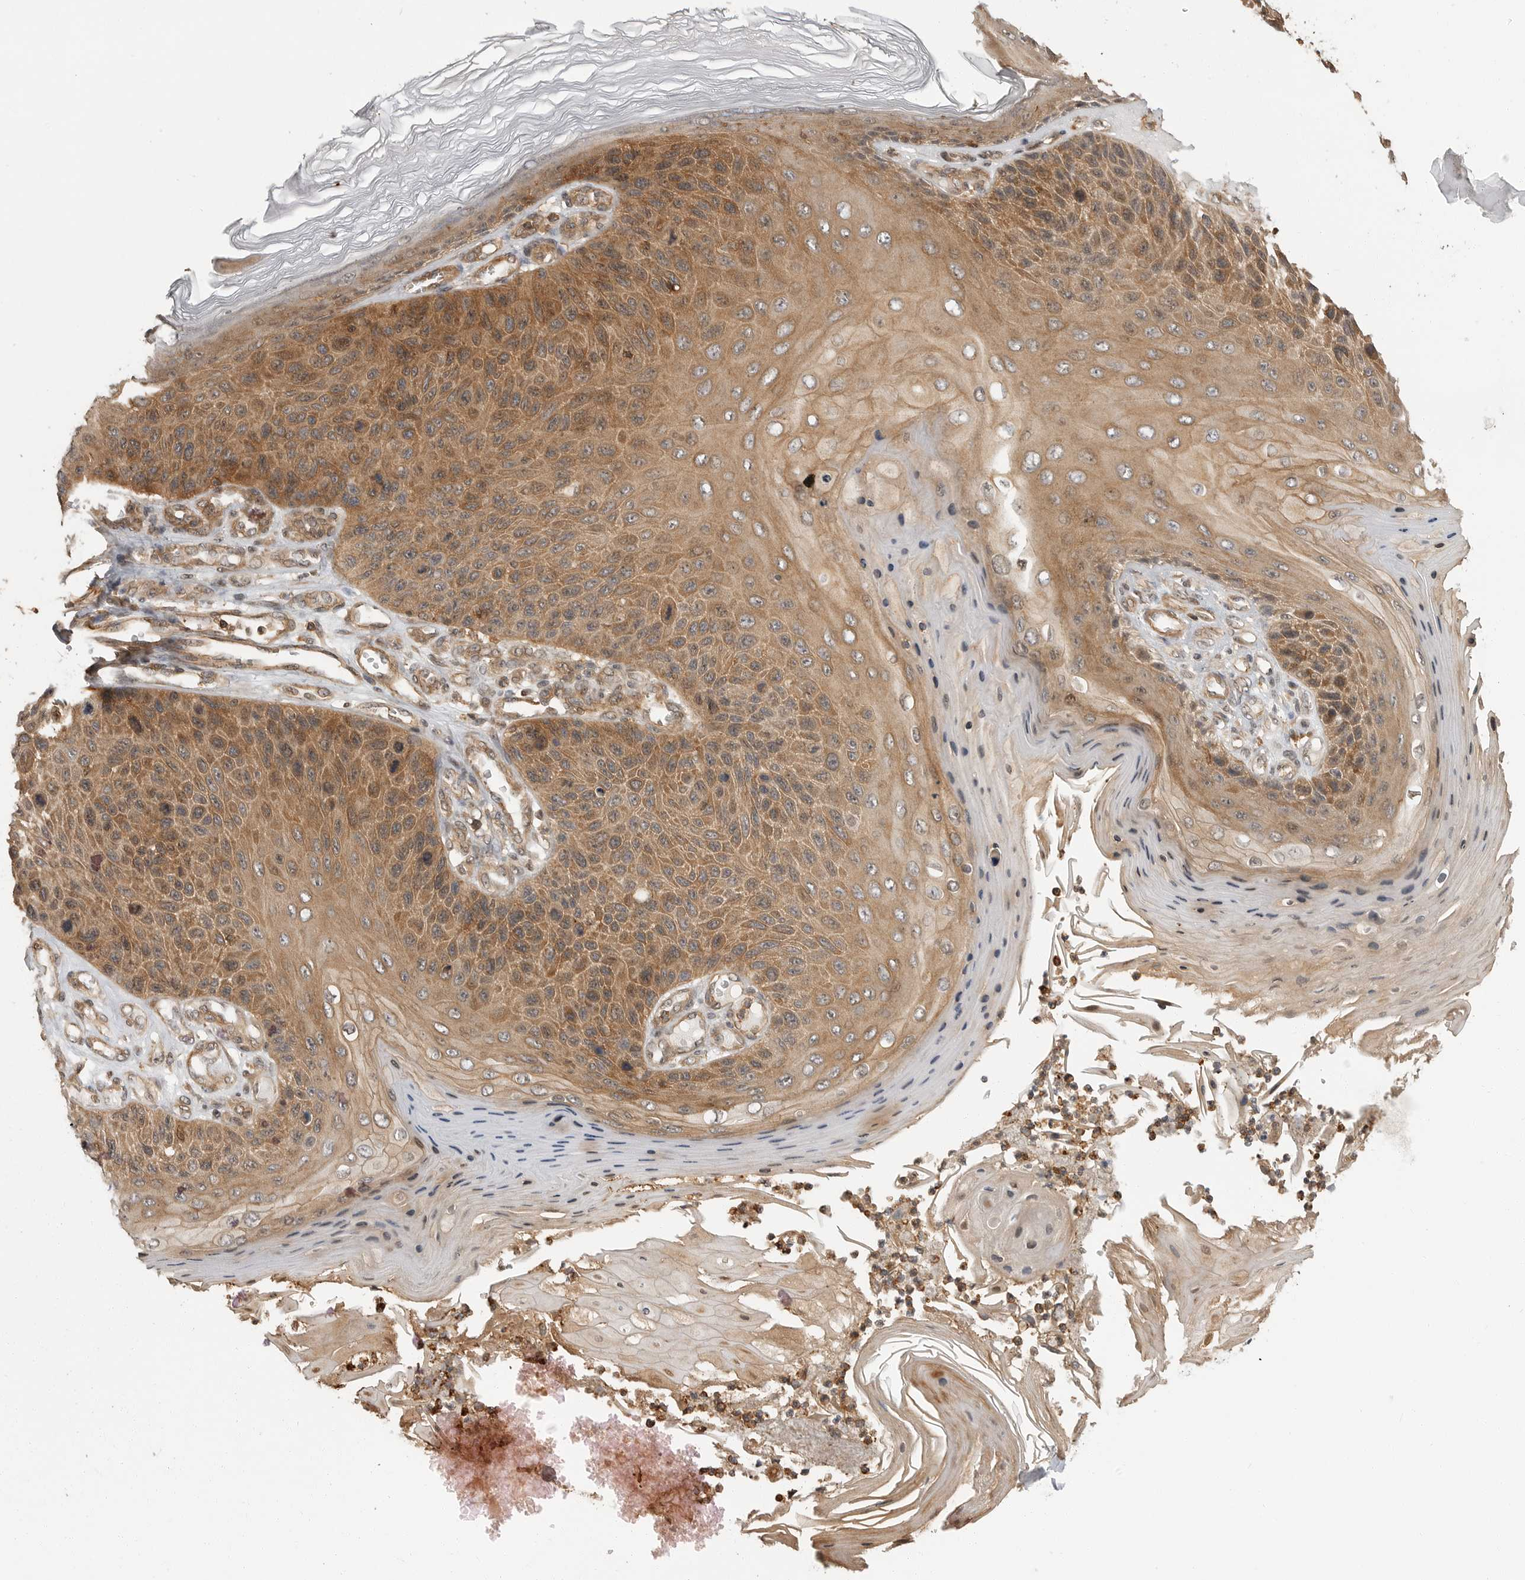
{"staining": {"intensity": "moderate", "quantity": ">75%", "location": "cytoplasmic/membranous"}, "tissue": "skin cancer", "cell_type": "Tumor cells", "image_type": "cancer", "snomed": [{"axis": "morphology", "description": "Squamous cell carcinoma, NOS"}, {"axis": "topography", "description": "Skin"}], "caption": "The histopathology image reveals a brown stain indicating the presence of a protein in the cytoplasmic/membranous of tumor cells in skin squamous cell carcinoma.", "gene": "ERN1", "patient": {"sex": "female", "age": 88}}